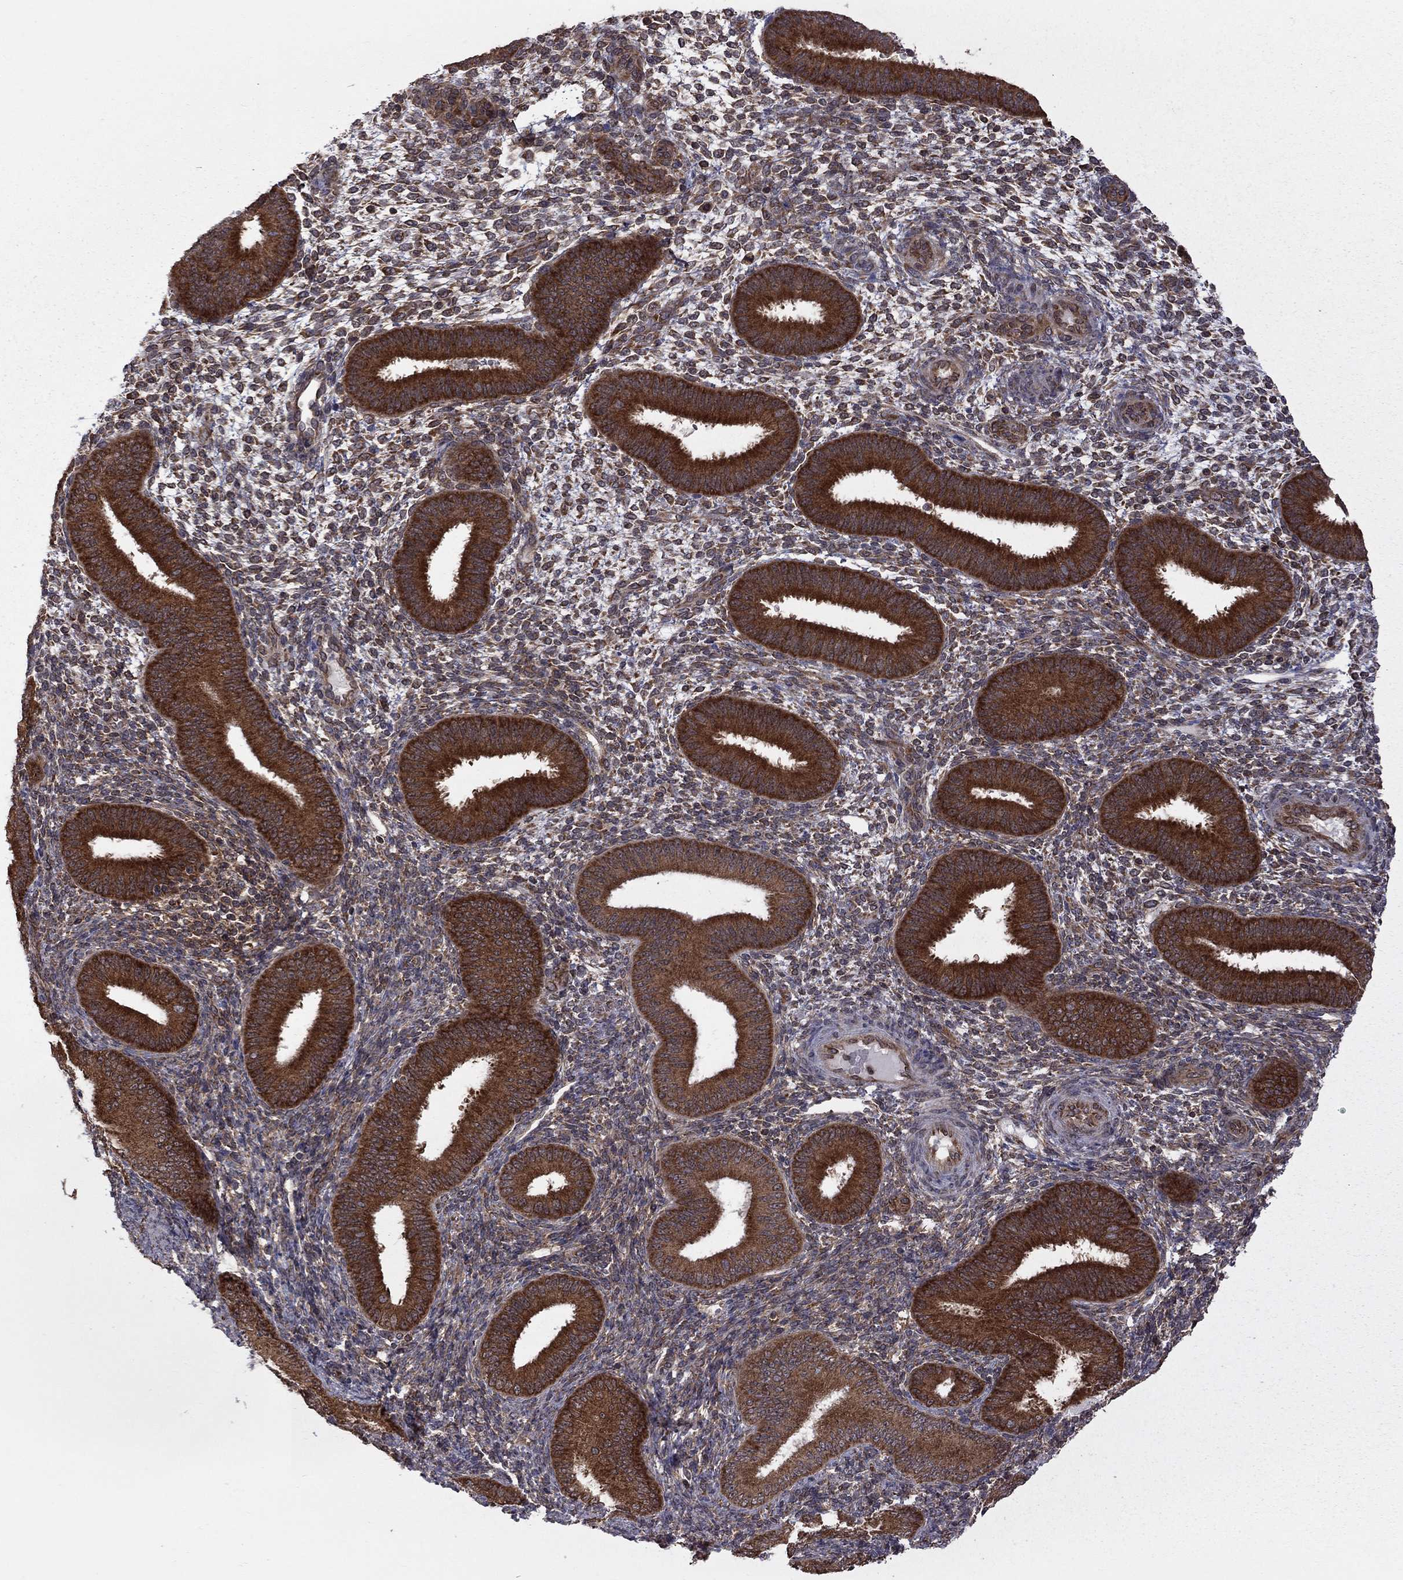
{"staining": {"intensity": "negative", "quantity": "none", "location": "none"}, "tissue": "endometrium", "cell_type": "Cells in endometrial stroma", "image_type": "normal", "snomed": [{"axis": "morphology", "description": "Normal tissue, NOS"}, {"axis": "topography", "description": "Endometrium"}], "caption": "Endometrium was stained to show a protein in brown. There is no significant expression in cells in endometrial stroma.", "gene": "NAA50", "patient": {"sex": "female", "age": 39}}